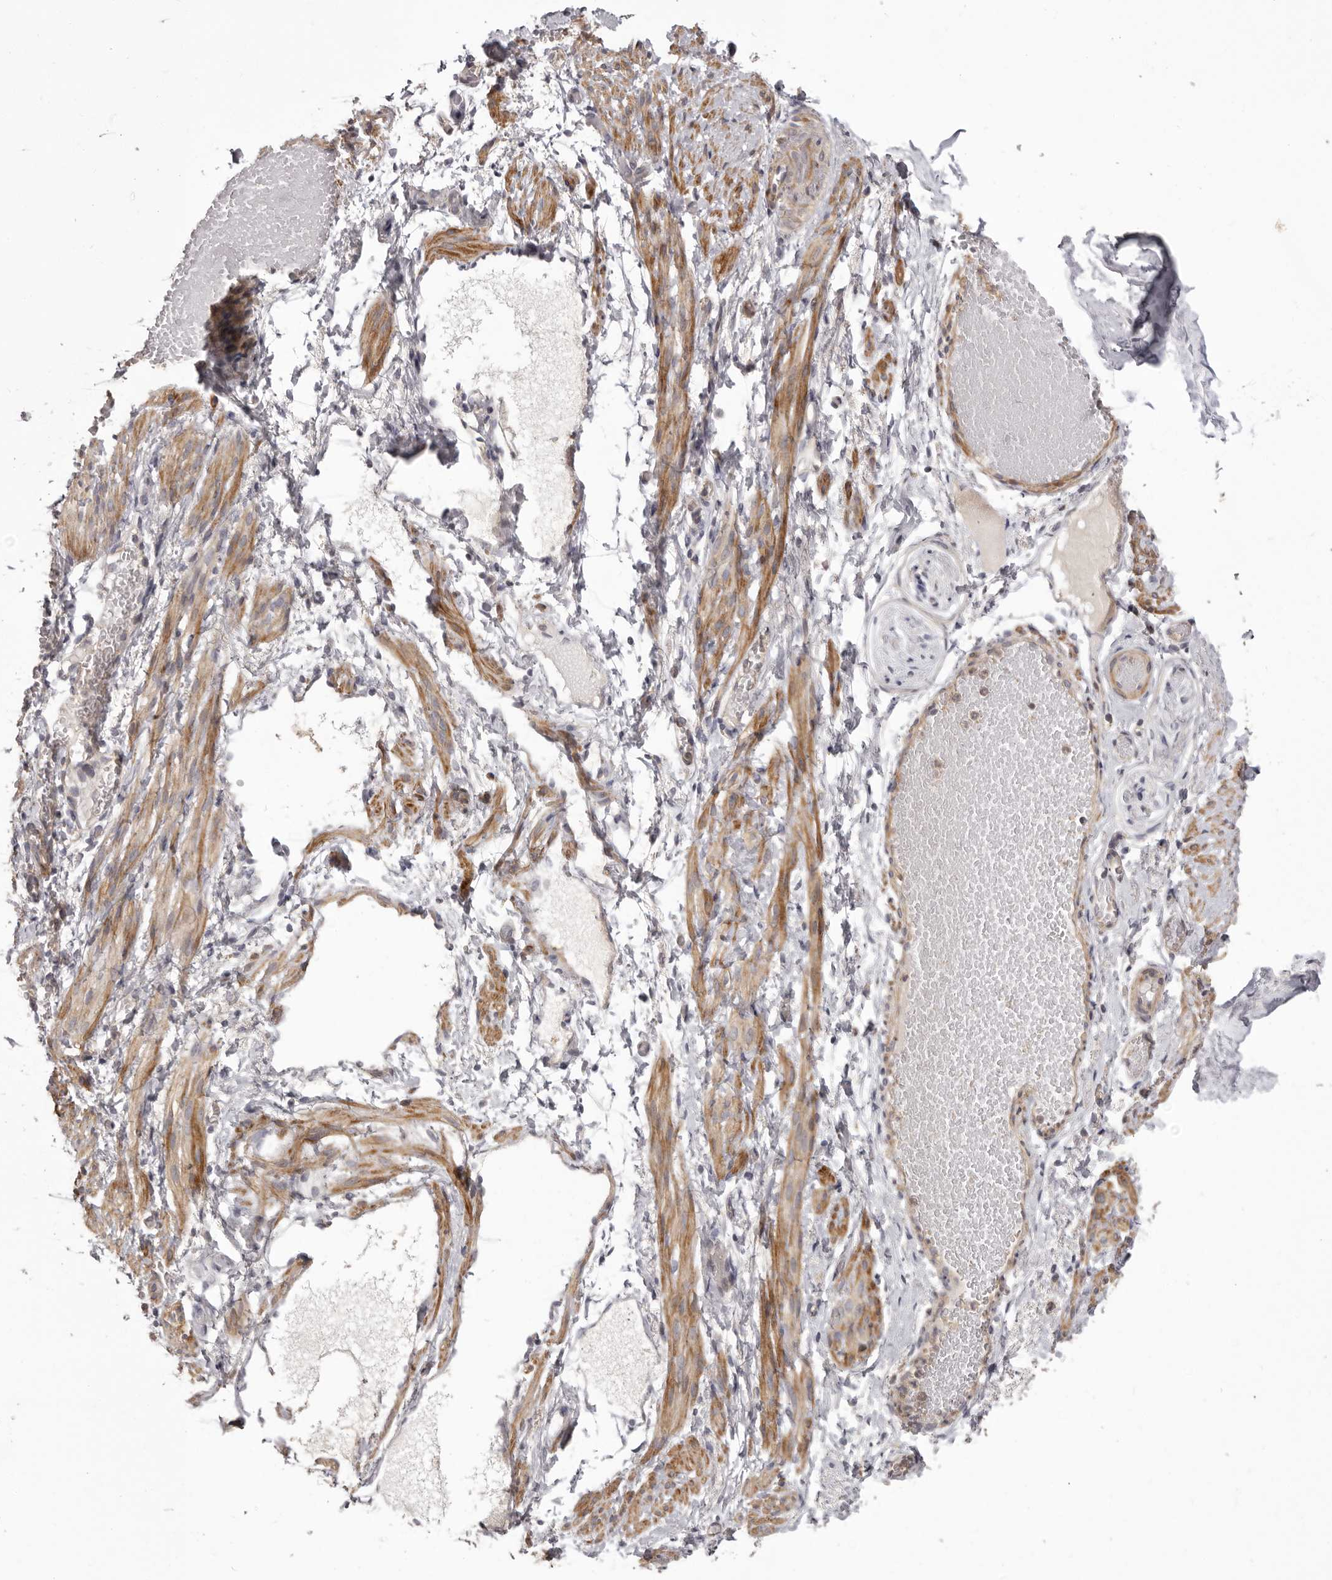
{"staining": {"intensity": "negative", "quantity": "none", "location": "none"}, "tissue": "adipose tissue", "cell_type": "Adipocytes", "image_type": "normal", "snomed": [{"axis": "morphology", "description": "Normal tissue, NOS"}, {"axis": "topography", "description": "Smooth muscle"}, {"axis": "topography", "description": "Peripheral nerve tissue"}], "caption": "Adipocytes show no significant protein staining in normal adipose tissue. Nuclei are stained in blue.", "gene": "HRH1", "patient": {"sex": "female", "age": 39}}